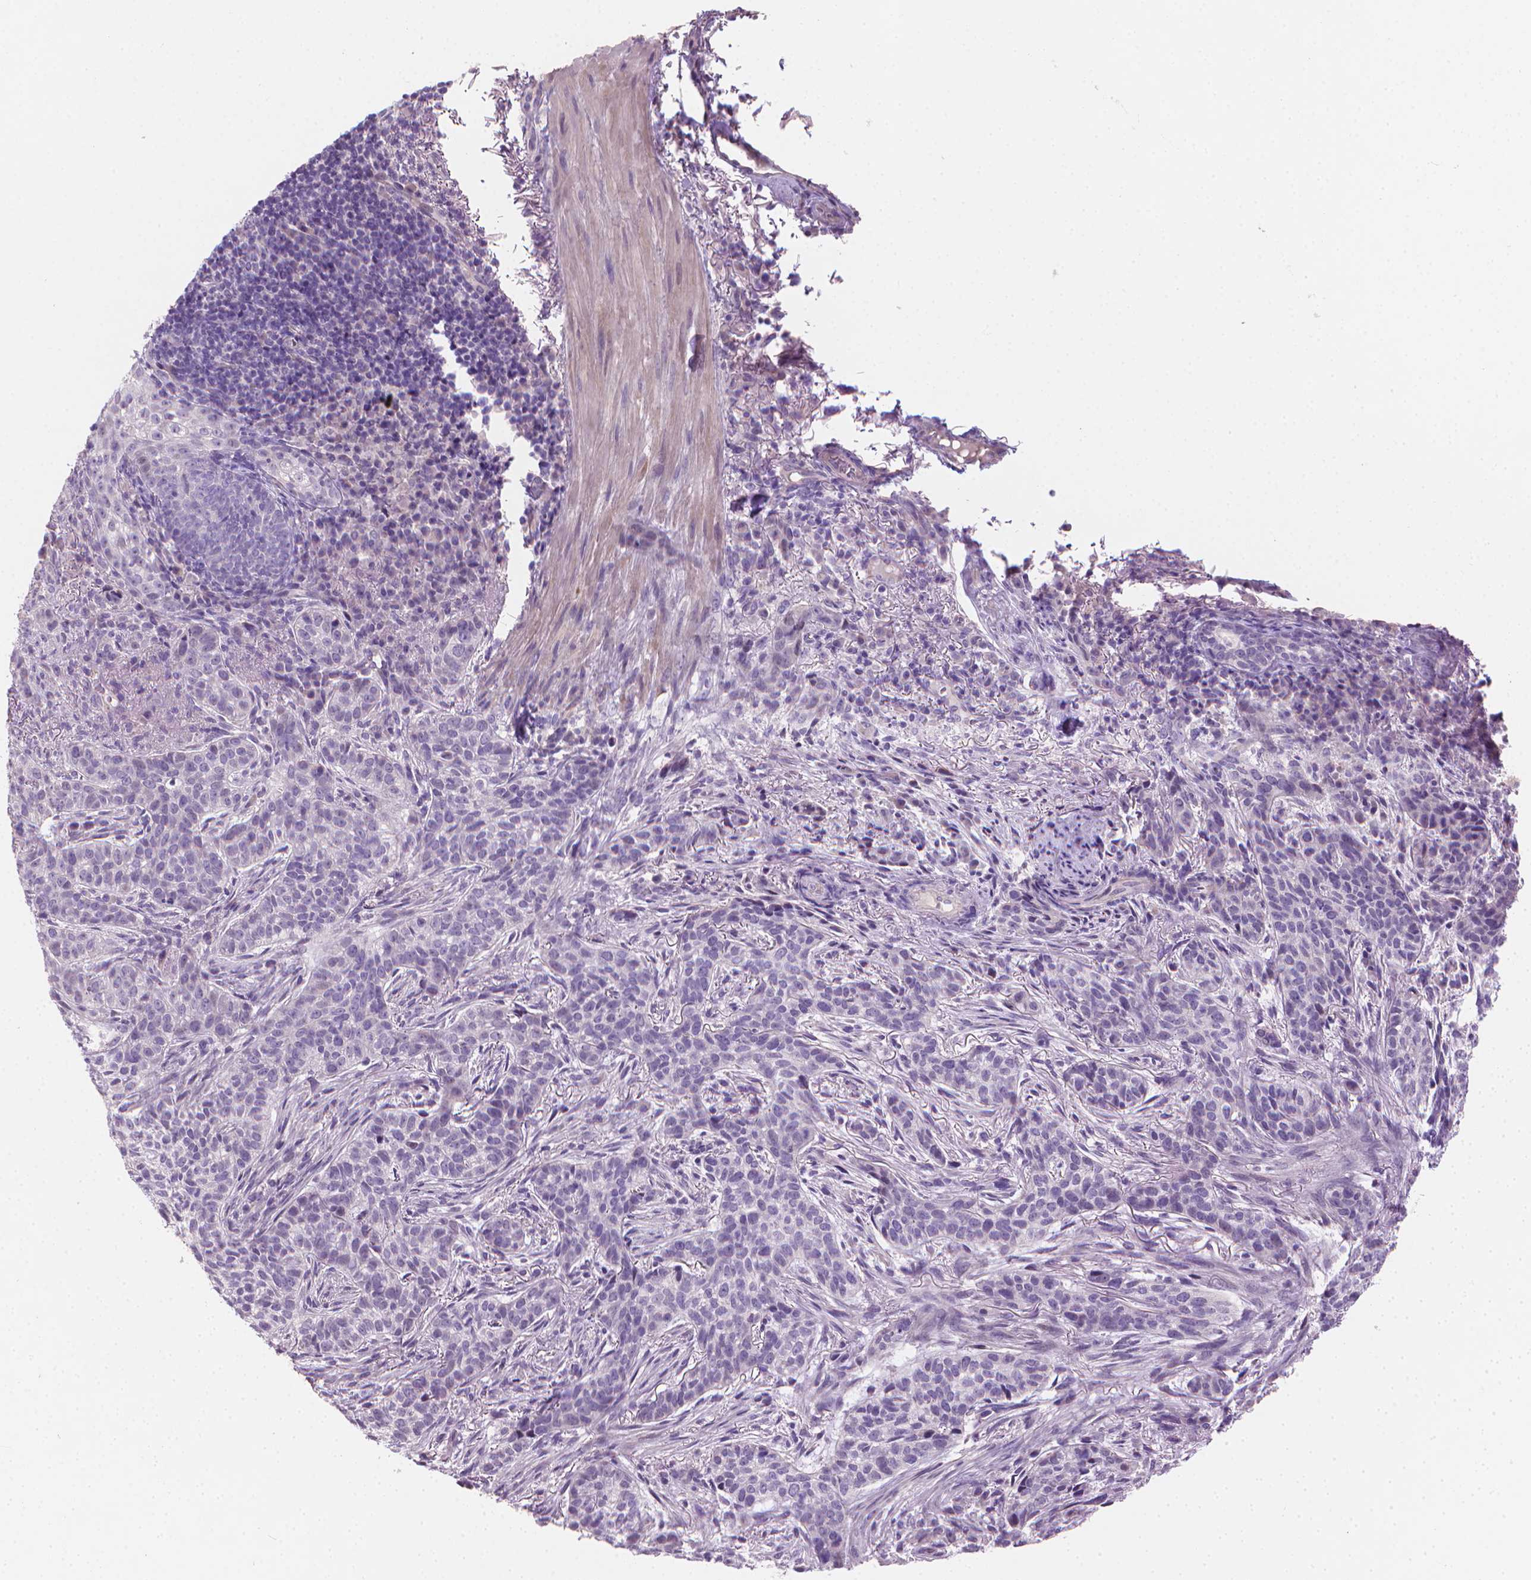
{"staining": {"intensity": "negative", "quantity": "none", "location": "none"}, "tissue": "skin cancer", "cell_type": "Tumor cells", "image_type": "cancer", "snomed": [{"axis": "morphology", "description": "Basal cell carcinoma"}, {"axis": "topography", "description": "Skin"}], "caption": "Micrograph shows no significant protein expression in tumor cells of skin basal cell carcinoma.", "gene": "CLXN", "patient": {"sex": "female", "age": 69}}